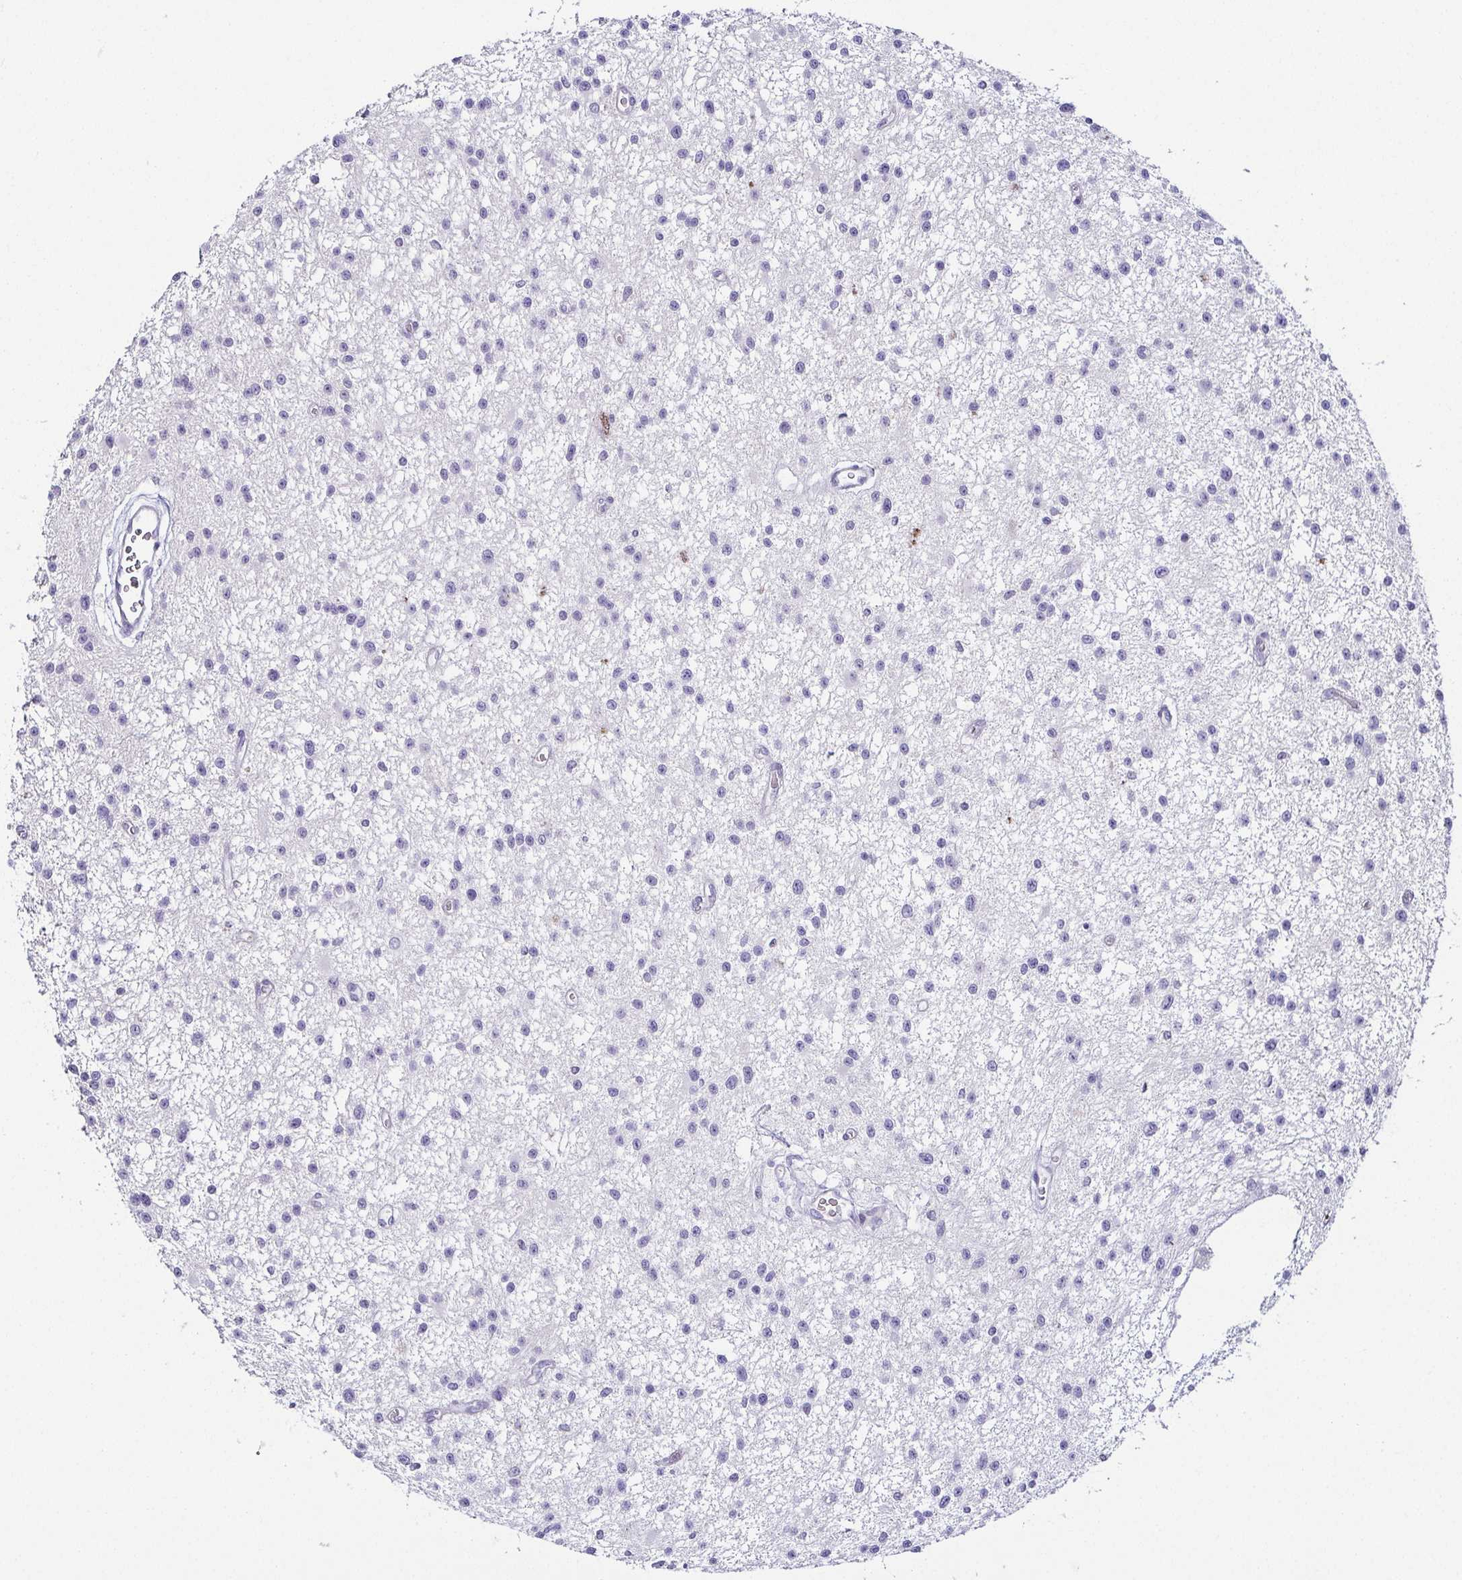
{"staining": {"intensity": "negative", "quantity": "none", "location": "none"}, "tissue": "glioma", "cell_type": "Tumor cells", "image_type": "cancer", "snomed": [{"axis": "morphology", "description": "Glioma, malignant, Low grade"}, {"axis": "topography", "description": "Brain"}], "caption": "Micrograph shows no significant protein positivity in tumor cells of malignant glioma (low-grade). Brightfield microscopy of immunohistochemistry stained with DAB (3,3'-diaminobenzidine) (brown) and hematoxylin (blue), captured at high magnification.", "gene": "FAM162B", "patient": {"sex": "male", "age": 43}}